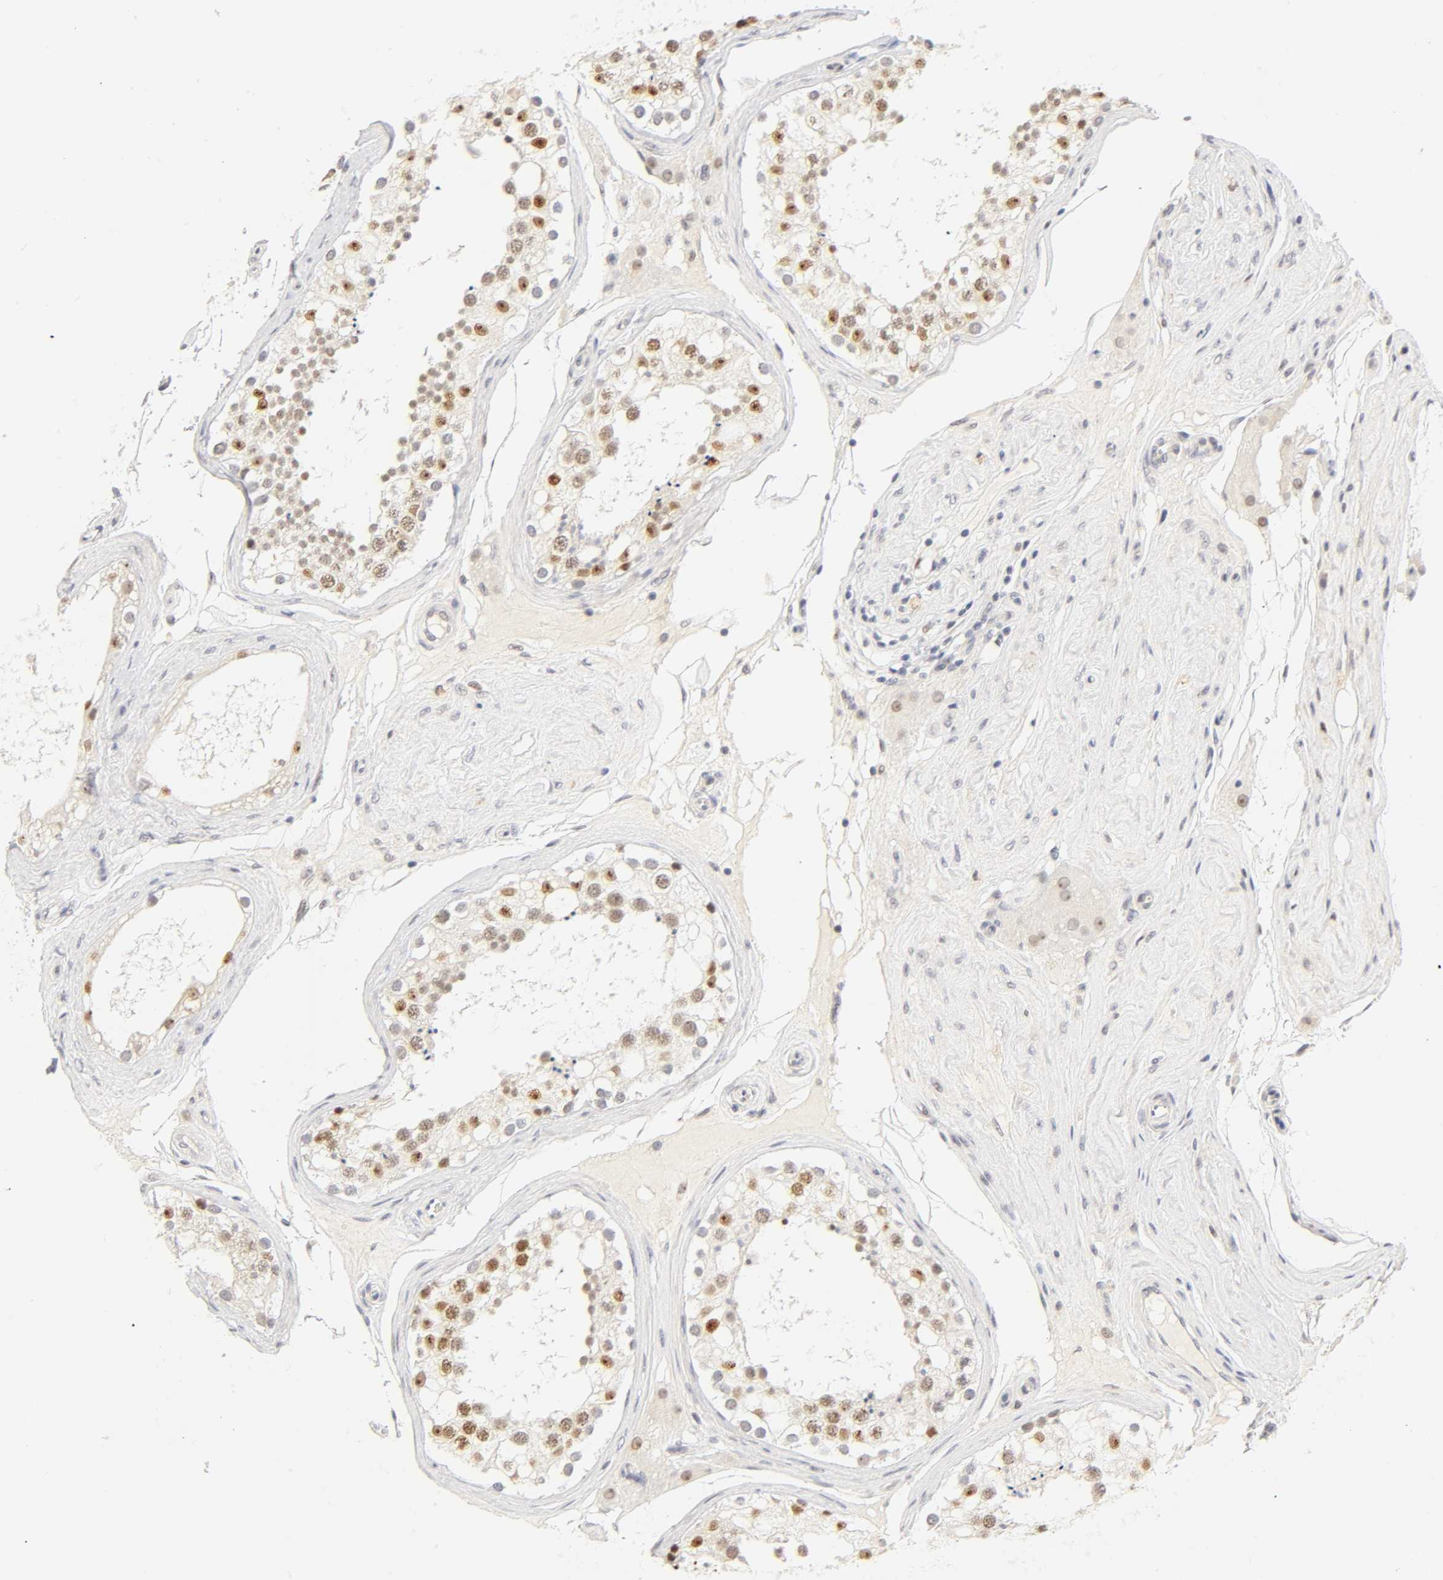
{"staining": {"intensity": "moderate", "quantity": ">75%", "location": "nuclear"}, "tissue": "testis", "cell_type": "Cells in seminiferous ducts", "image_type": "normal", "snomed": [{"axis": "morphology", "description": "Normal tissue, NOS"}, {"axis": "topography", "description": "Testis"}], "caption": "Immunohistochemical staining of normal testis displays moderate nuclear protein positivity in approximately >75% of cells in seminiferous ducts.", "gene": "MNAT1", "patient": {"sex": "male", "age": 68}}